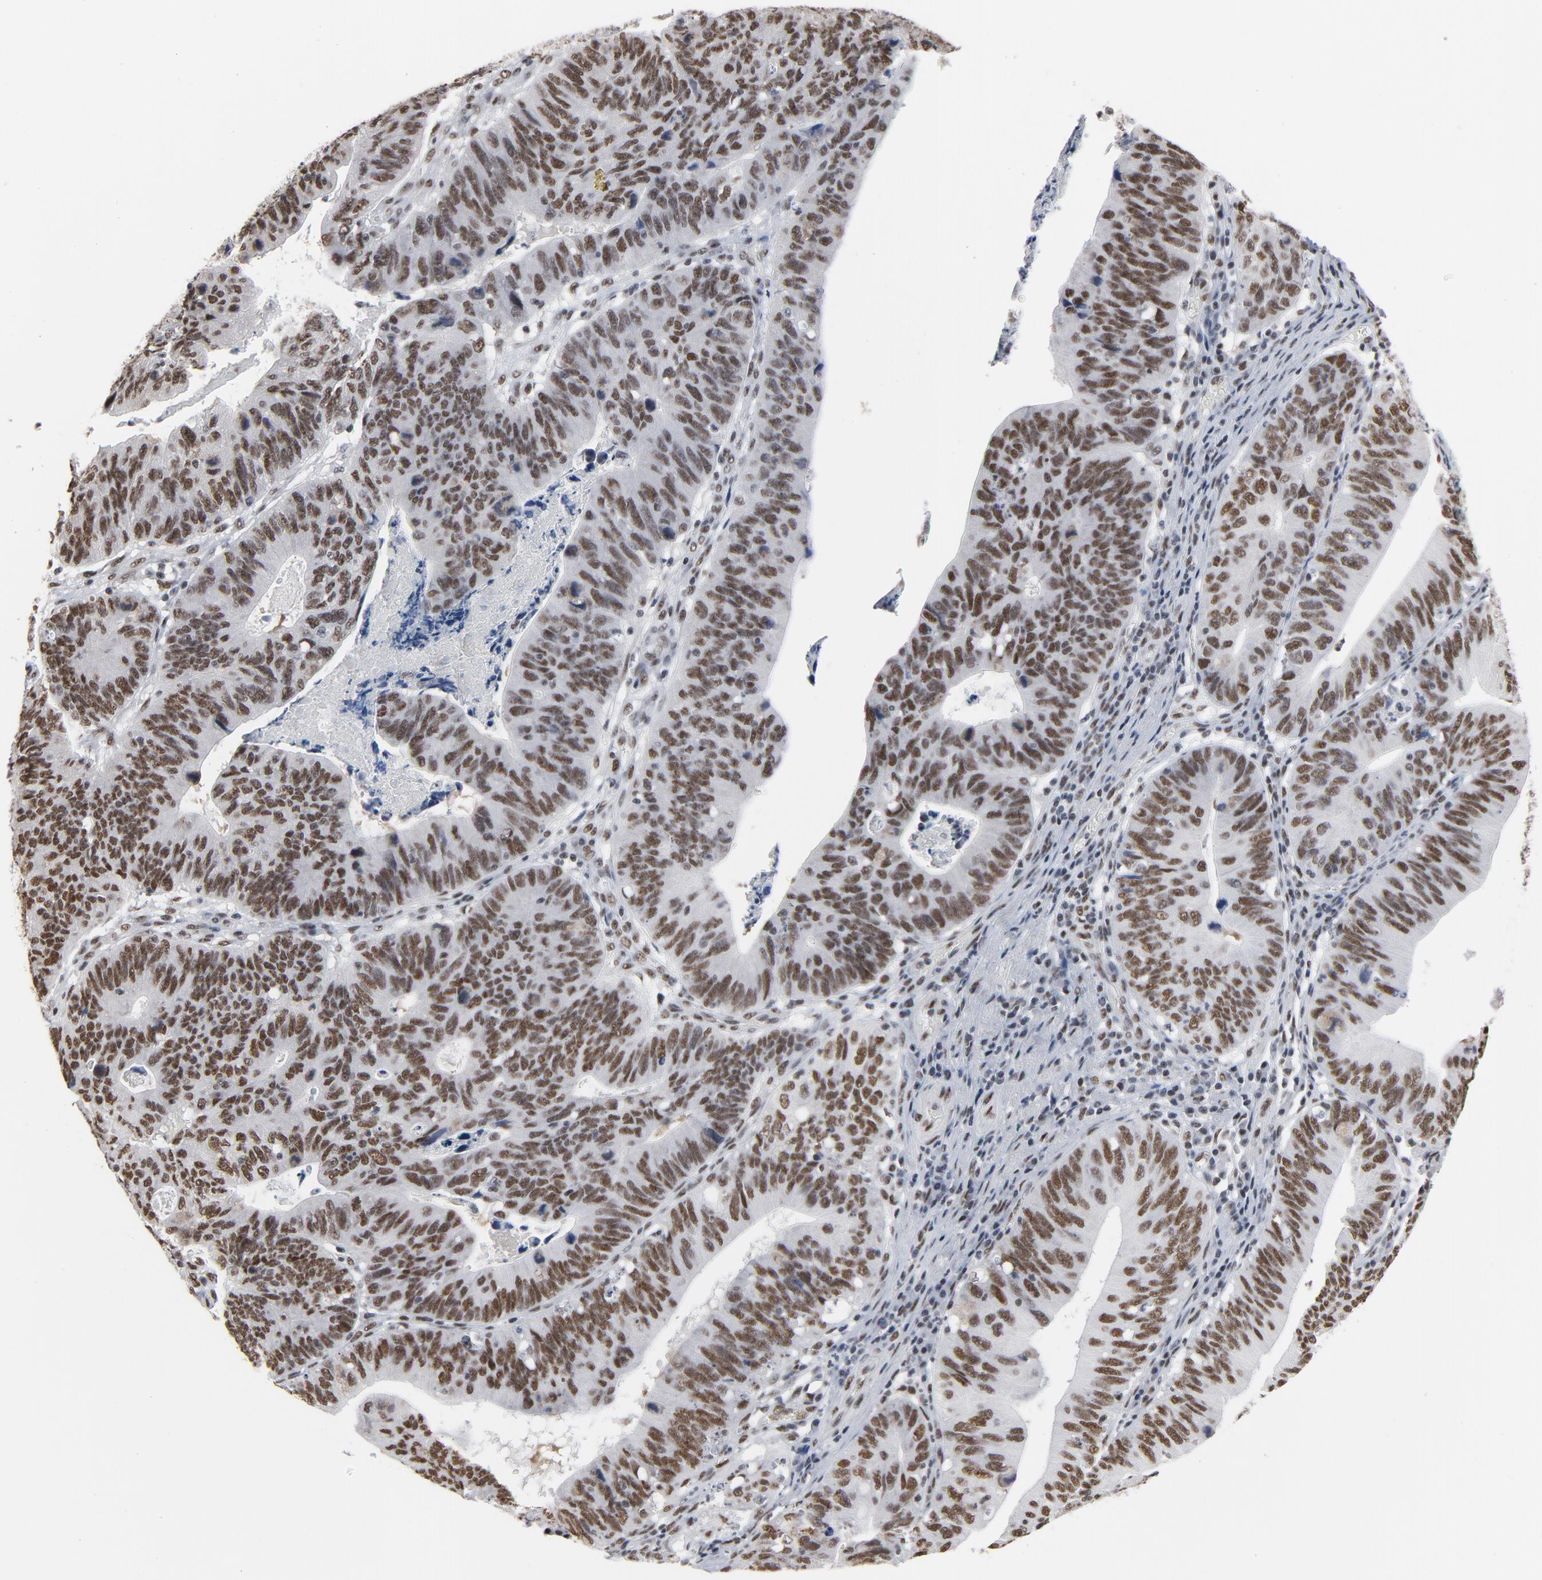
{"staining": {"intensity": "moderate", "quantity": ">75%", "location": "nuclear"}, "tissue": "stomach cancer", "cell_type": "Tumor cells", "image_type": "cancer", "snomed": [{"axis": "morphology", "description": "Adenocarcinoma, NOS"}, {"axis": "topography", "description": "Stomach"}], "caption": "A photomicrograph of stomach cancer stained for a protein displays moderate nuclear brown staining in tumor cells.", "gene": "MRE11", "patient": {"sex": "male", "age": 59}}